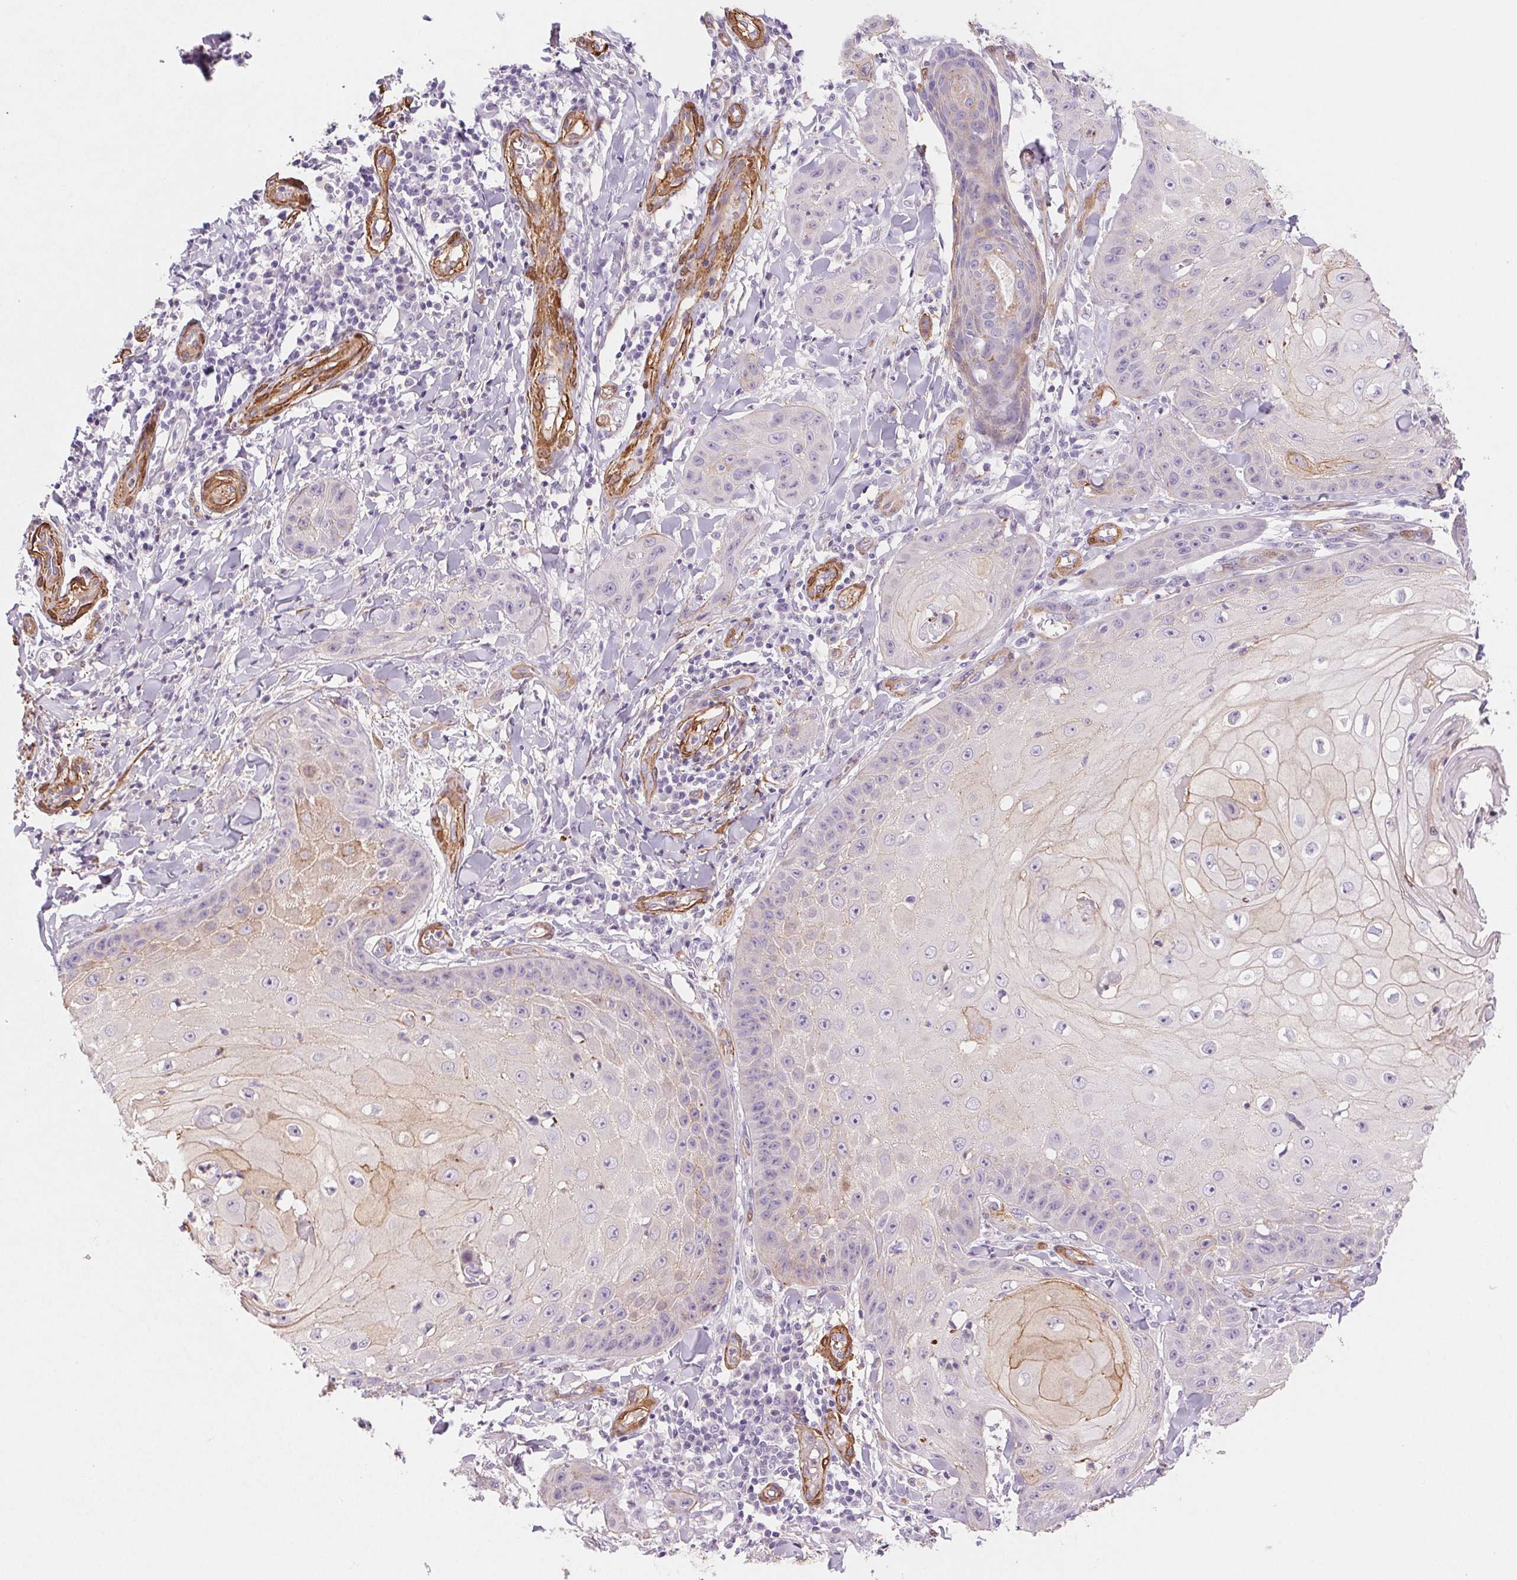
{"staining": {"intensity": "weak", "quantity": "<25%", "location": "cytoplasmic/membranous"}, "tissue": "skin cancer", "cell_type": "Tumor cells", "image_type": "cancer", "snomed": [{"axis": "morphology", "description": "Squamous cell carcinoma, NOS"}, {"axis": "topography", "description": "Skin"}], "caption": "Immunohistochemistry (IHC) micrograph of human skin cancer stained for a protein (brown), which demonstrates no expression in tumor cells. (Stains: DAB immunohistochemistry (IHC) with hematoxylin counter stain, Microscopy: brightfield microscopy at high magnification).", "gene": "GPX8", "patient": {"sex": "male", "age": 70}}